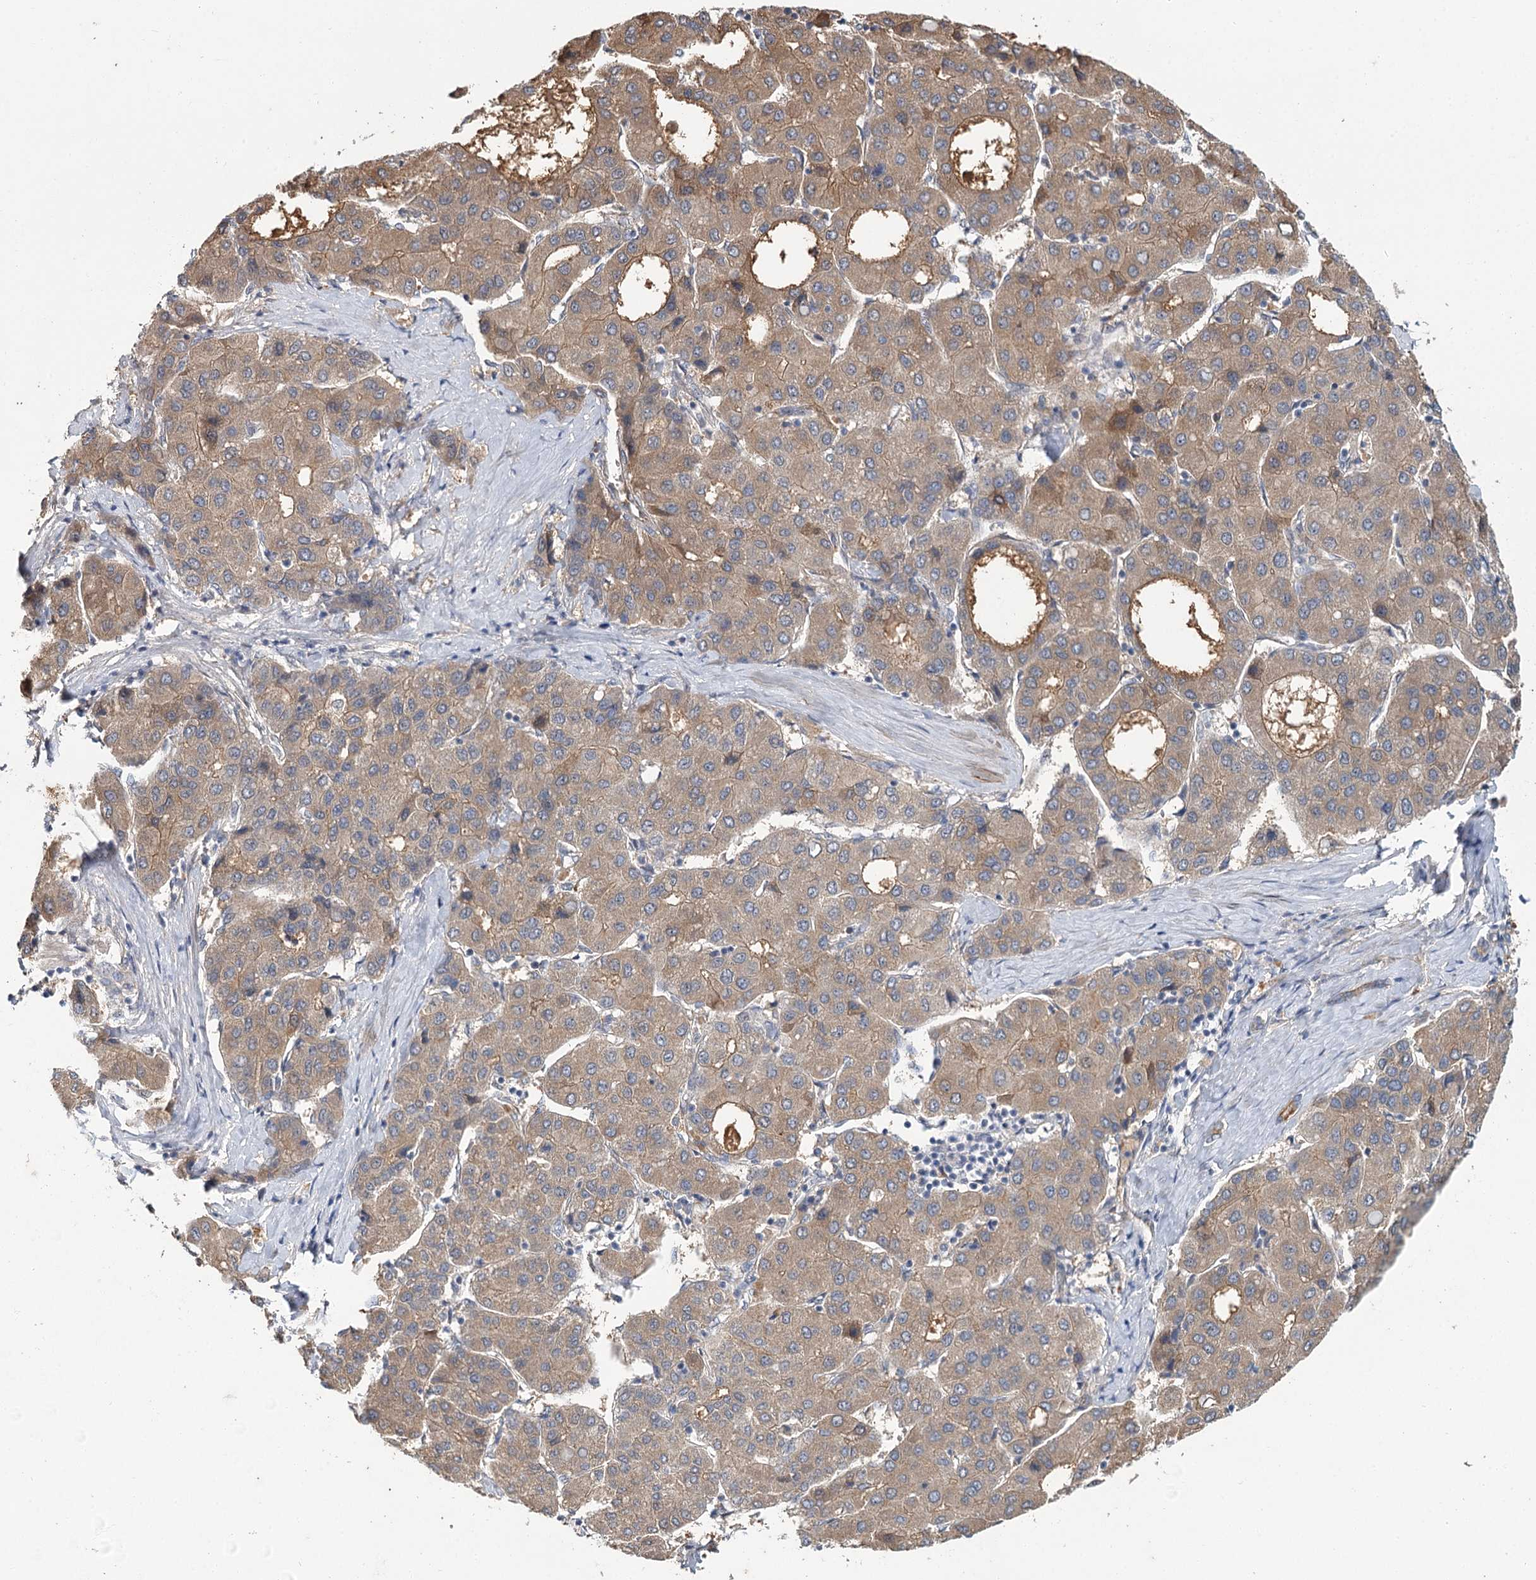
{"staining": {"intensity": "weak", "quantity": "25%-75%", "location": "cytoplasmic/membranous"}, "tissue": "liver cancer", "cell_type": "Tumor cells", "image_type": "cancer", "snomed": [{"axis": "morphology", "description": "Carcinoma, Hepatocellular, NOS"}, {"axis": "topography", "description": "Liver"}], "caption": "Tumor cells display low levels of weak cytoplasmic/membranous positivity in about 25%-75% of cells in liver hepatocellular carcinoma.", "gene": "MFN1", "patient": {"sex": "male", "age": 65}}